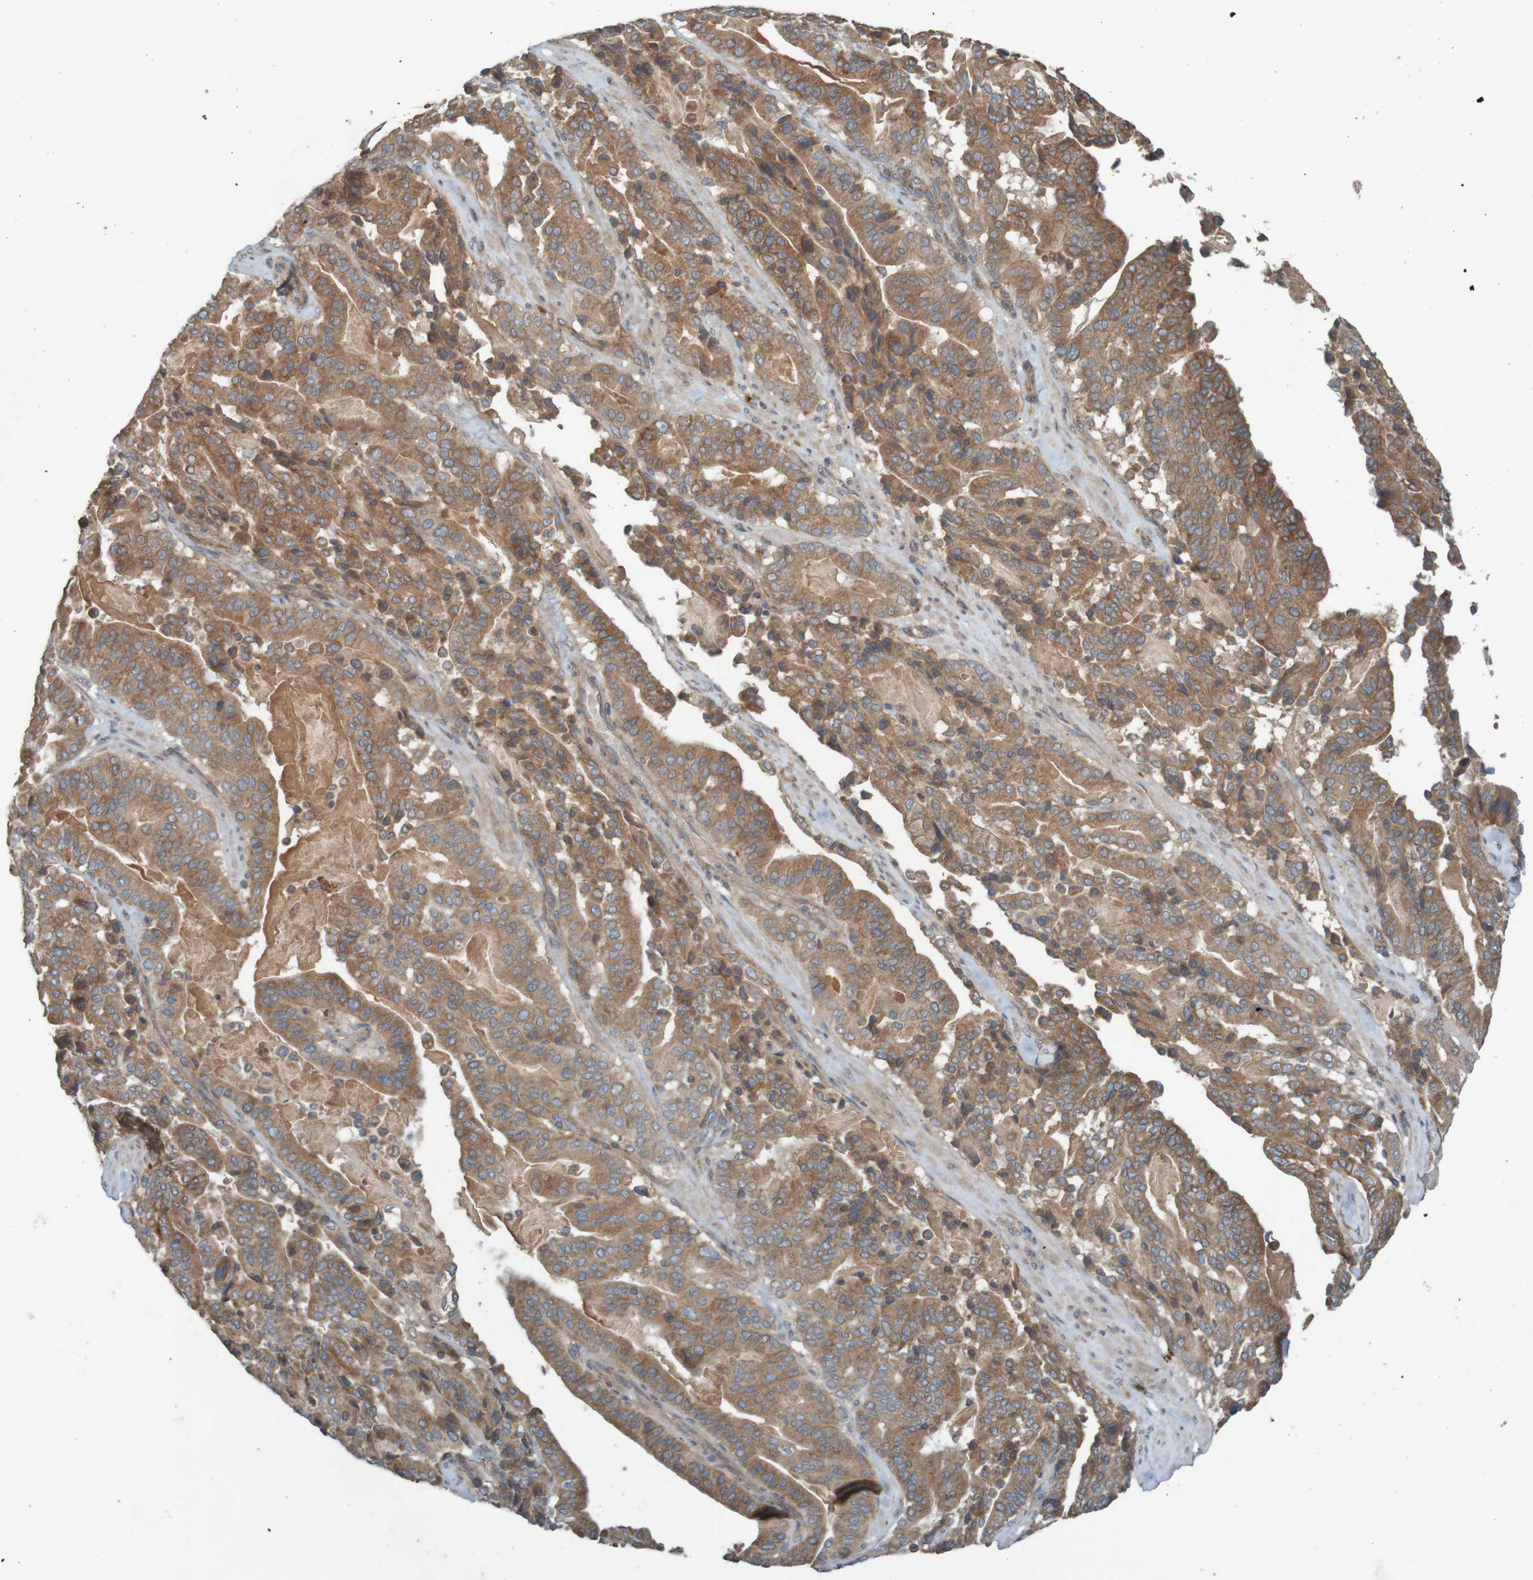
{"staining": {"intensity": "moderate", "quantity": ">75%", "location": "cytoplasmic/membranous"}, "tissue": "pancreatic cancer", "cell_type": "Tumor cells", "image_type": "cancer", "snomed": [{"axis": "morphology", "description": "Adenocarcinoma, NOS"}, {"axis": "topography", "description": "Pancreas"}], "caption": "A photomicrograph of adenocarcinoma (pancreatic) stained for a protein reveals moderate cytoplasmic/membranous brown staining in tumor cells. (DAB IHC with brightfield microscopy, high magnification).", "gene": "B3GAT2", "patient": {"sex": "male", "age": 63}}